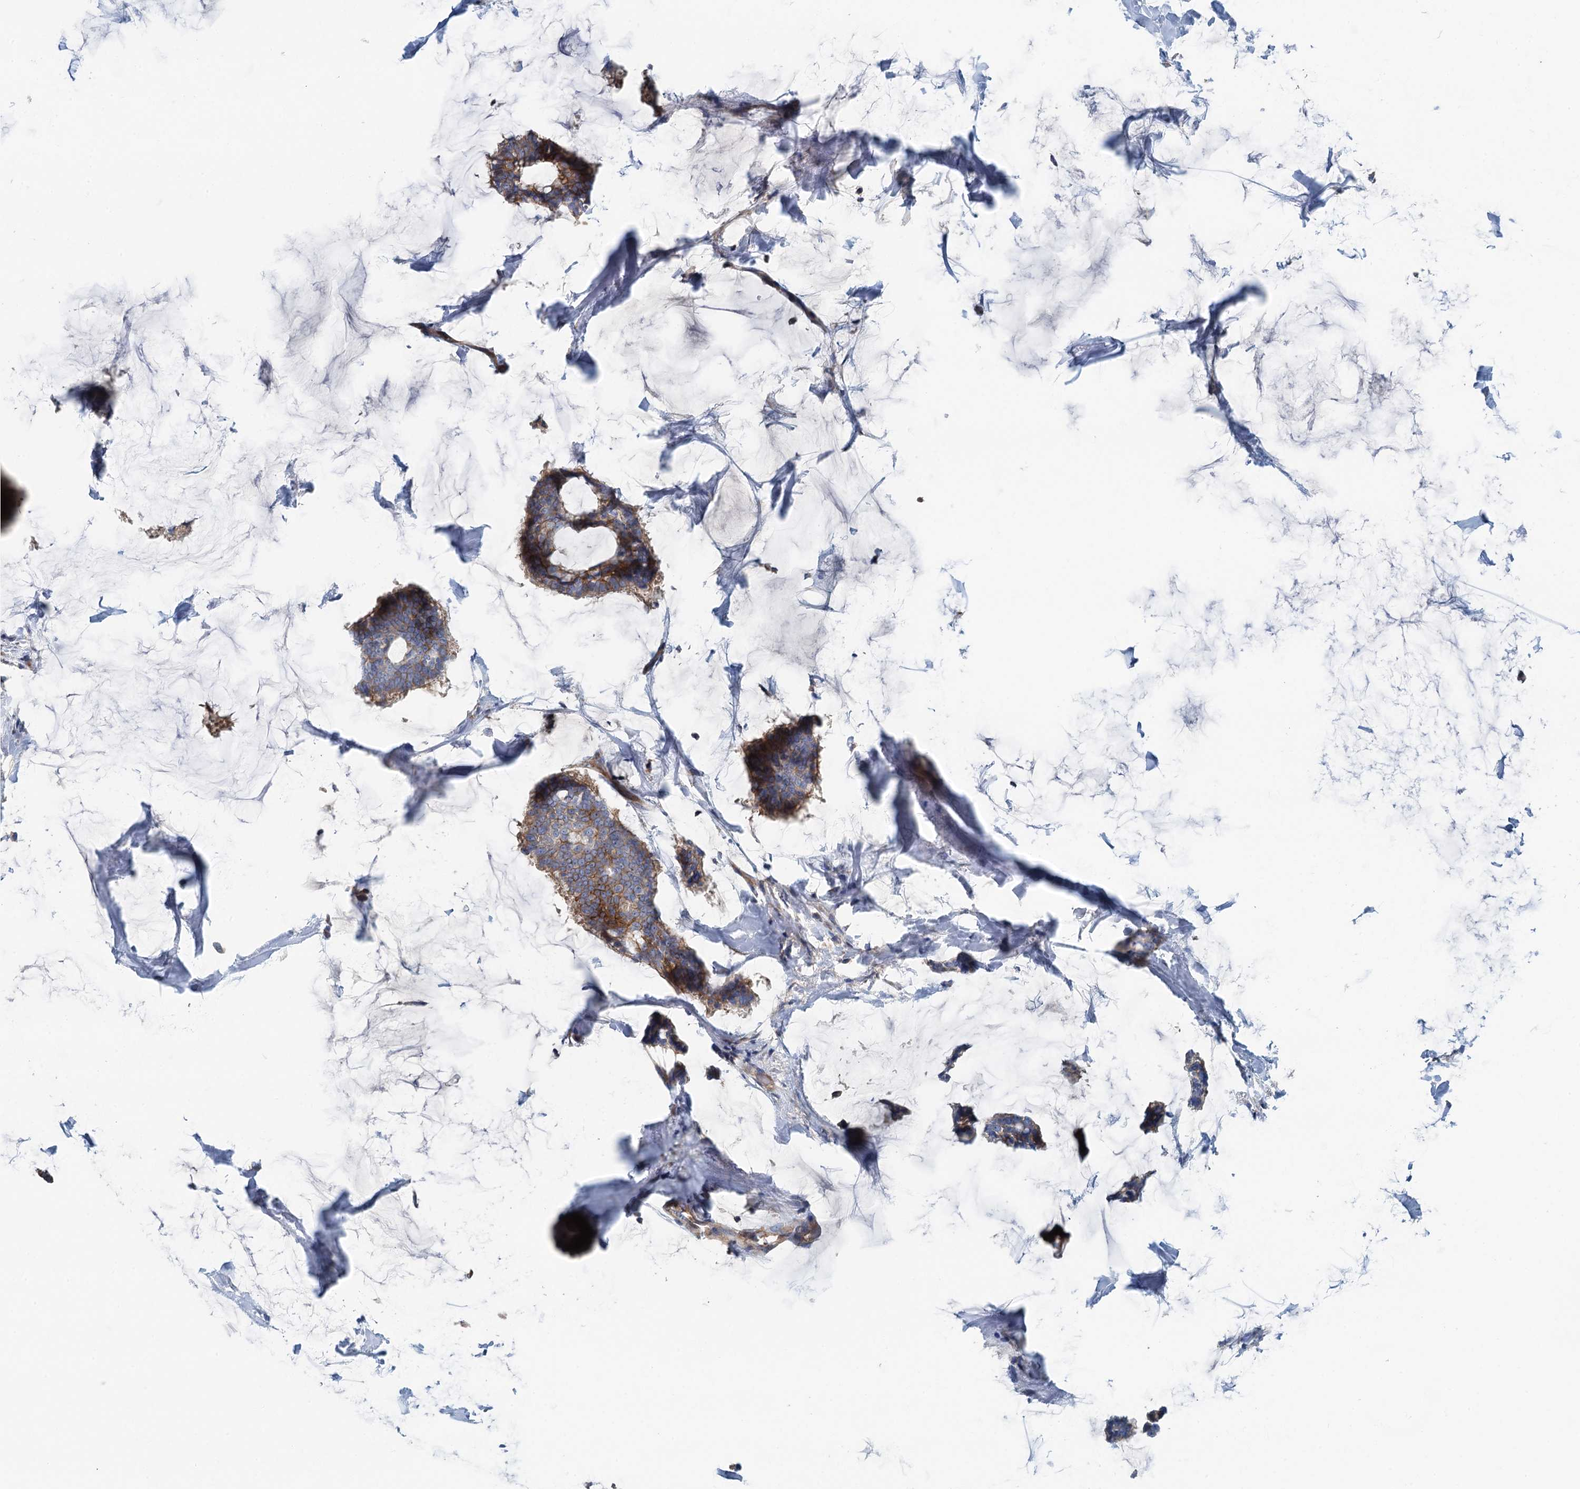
{"staining": {"intensity": "moderate", "quantity": "25%-75%", "location": "cytoplasmic/membranous"}, "tissue": "breast cancer", "cell_type": "Tumor cells", "image_type": "cancer", "snomed": [{"axis": "morphology", "description": "Duct carcinoma"}, {"axis": "topography", "description": "Breast"}], "caption": "Intraductal carcinoma (breast) was stained to show a protein in brown. There is medium levels of moderate cytoplasmic/membranous positivity in approximately 25%-75% of tumor cells. (Brightfield microscopy of DAB IHC at high magnification).", "gene": "PPP1R14D", "patient": {"sex": "female", "age": 93}}